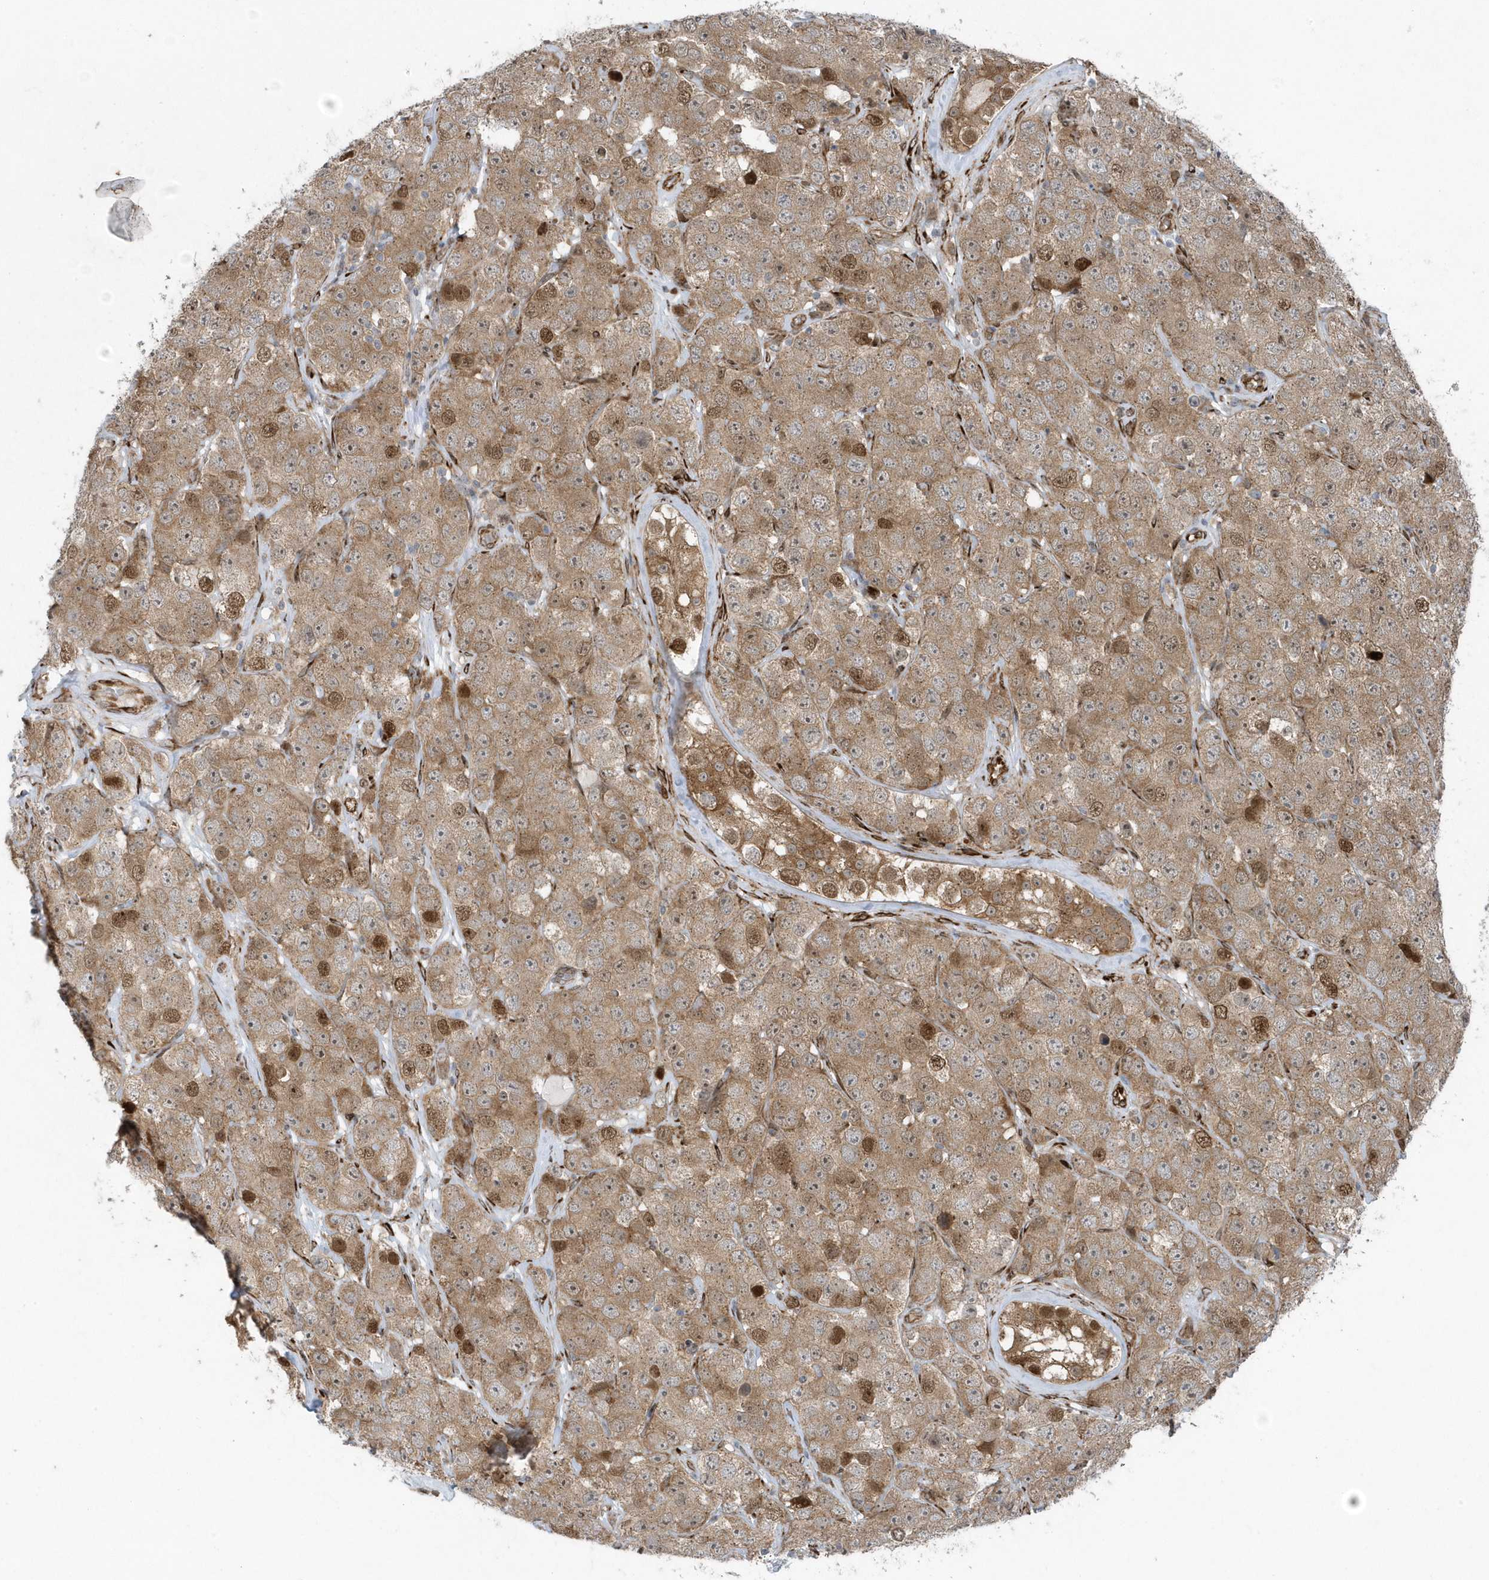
{"staining": {"intensity": "moderate", "quantity": ">75%", "location": "cytoplasmic/membranous"}, "tissue": "testis cancer", "cell_type": "Tumor cells", "image_type": "cancer", "snomed": [{"axis": "morphology", "description": "Seminoma, NOS"}, {"axis": "topography", "description": "Testis"}], "caption": "This image exhibits seminoma (testis) stained with immunohistochemistry (IHC) to label a protein in brown. The cytoplasmic/membranous of tumor cells show moderate positivity for the protein. Nuclei are counter-stained blue.", "gene": "FAM98A", "patient": {"sex": "male", "age": 28}}